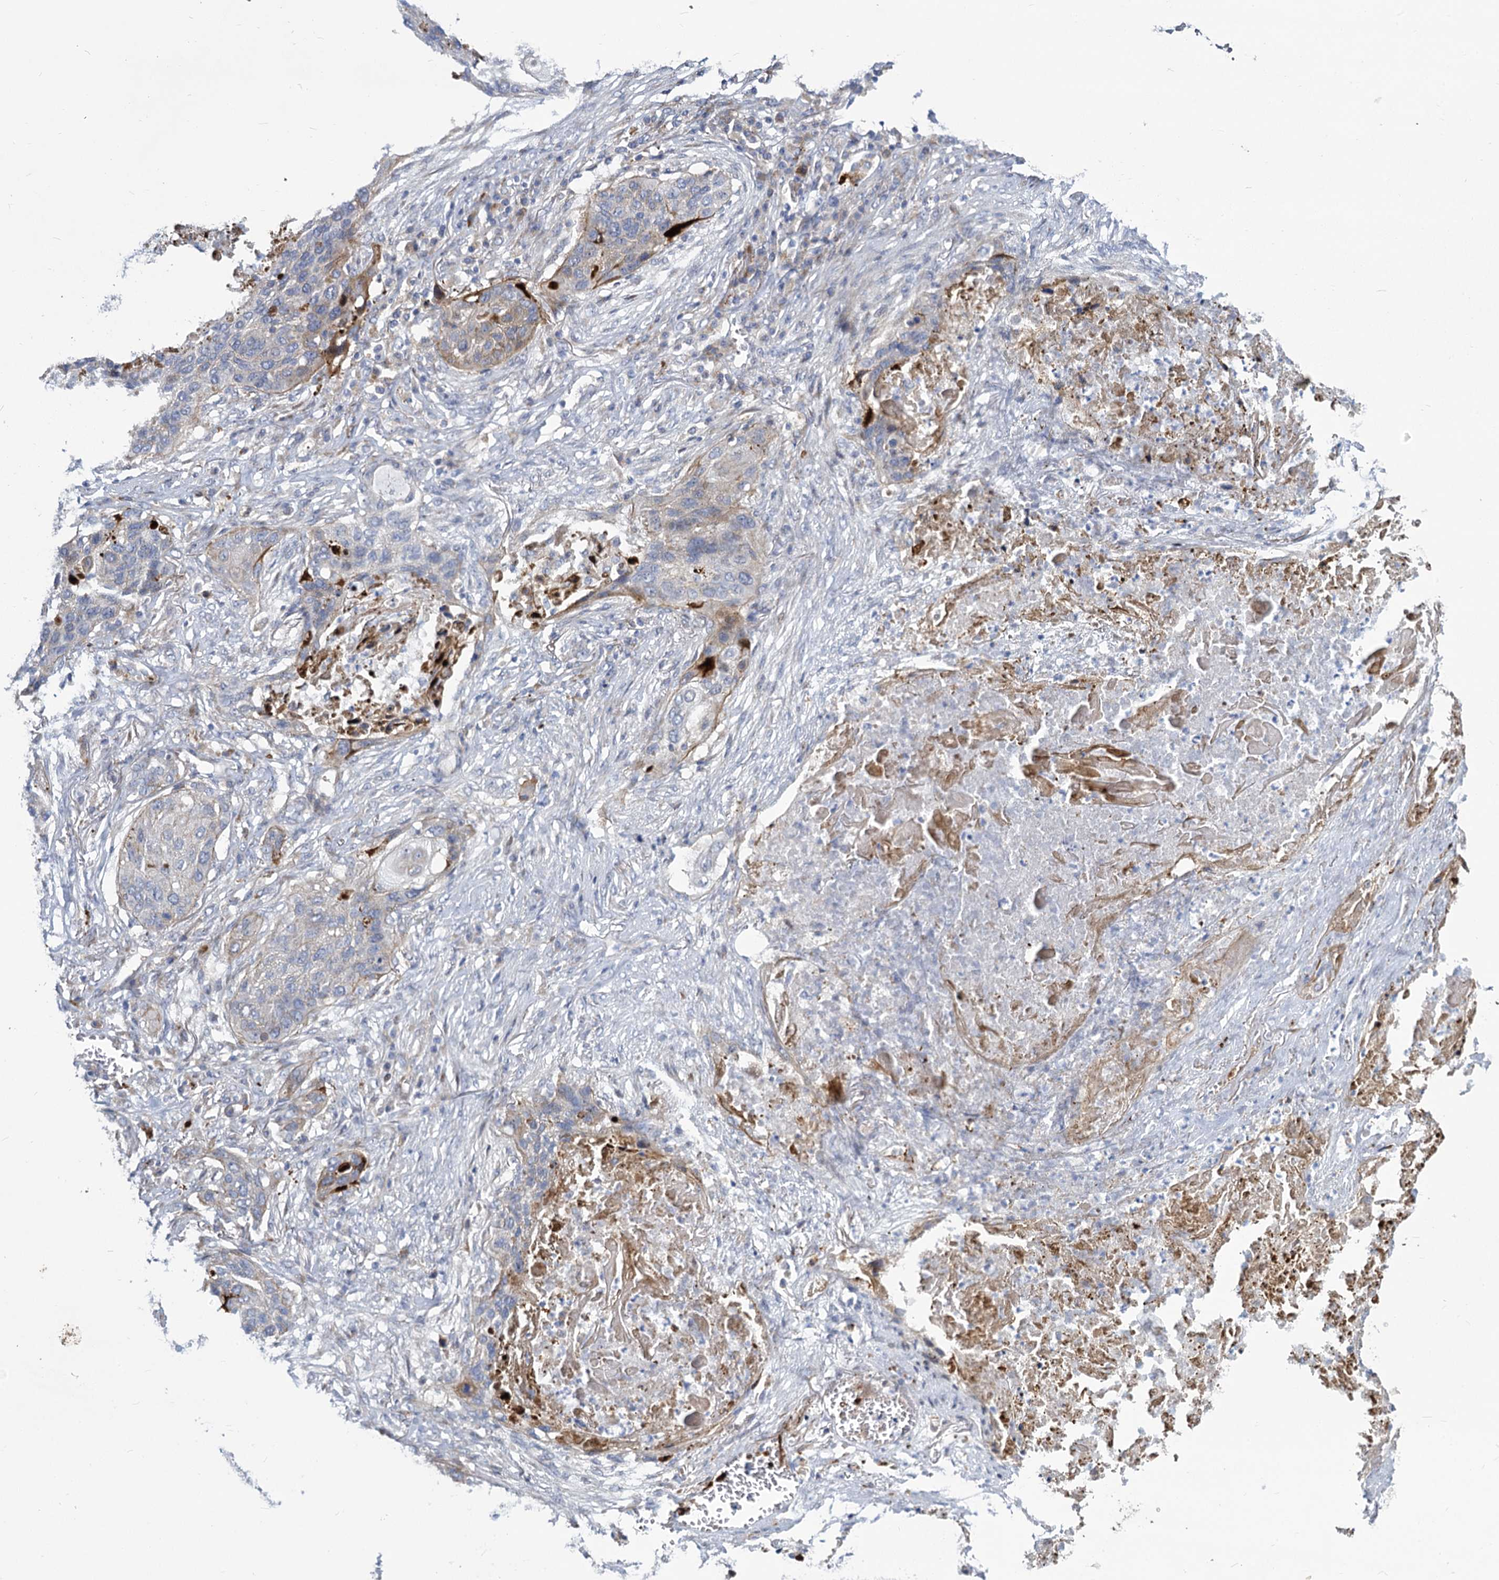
{"staining": {"intensity": "negative", "quantity": "none", "location": "none"}, "tissue": "lung cancer", "cell_type": "Tumor cells", "image_type": "cancer", "snomed": [{"axis": "morphology", "description": "Squamous cell carcinoma, NOS"}, {"axis": "topography", "description": "Lung"}], "caption": "Immunohistochemistry (IHC) micrograph of lung cancer stained for a protein (brown), which reveals no staining in tumor cells.", "gene": "TRIM77", "patient": {"sex": "female", "age": 63}}